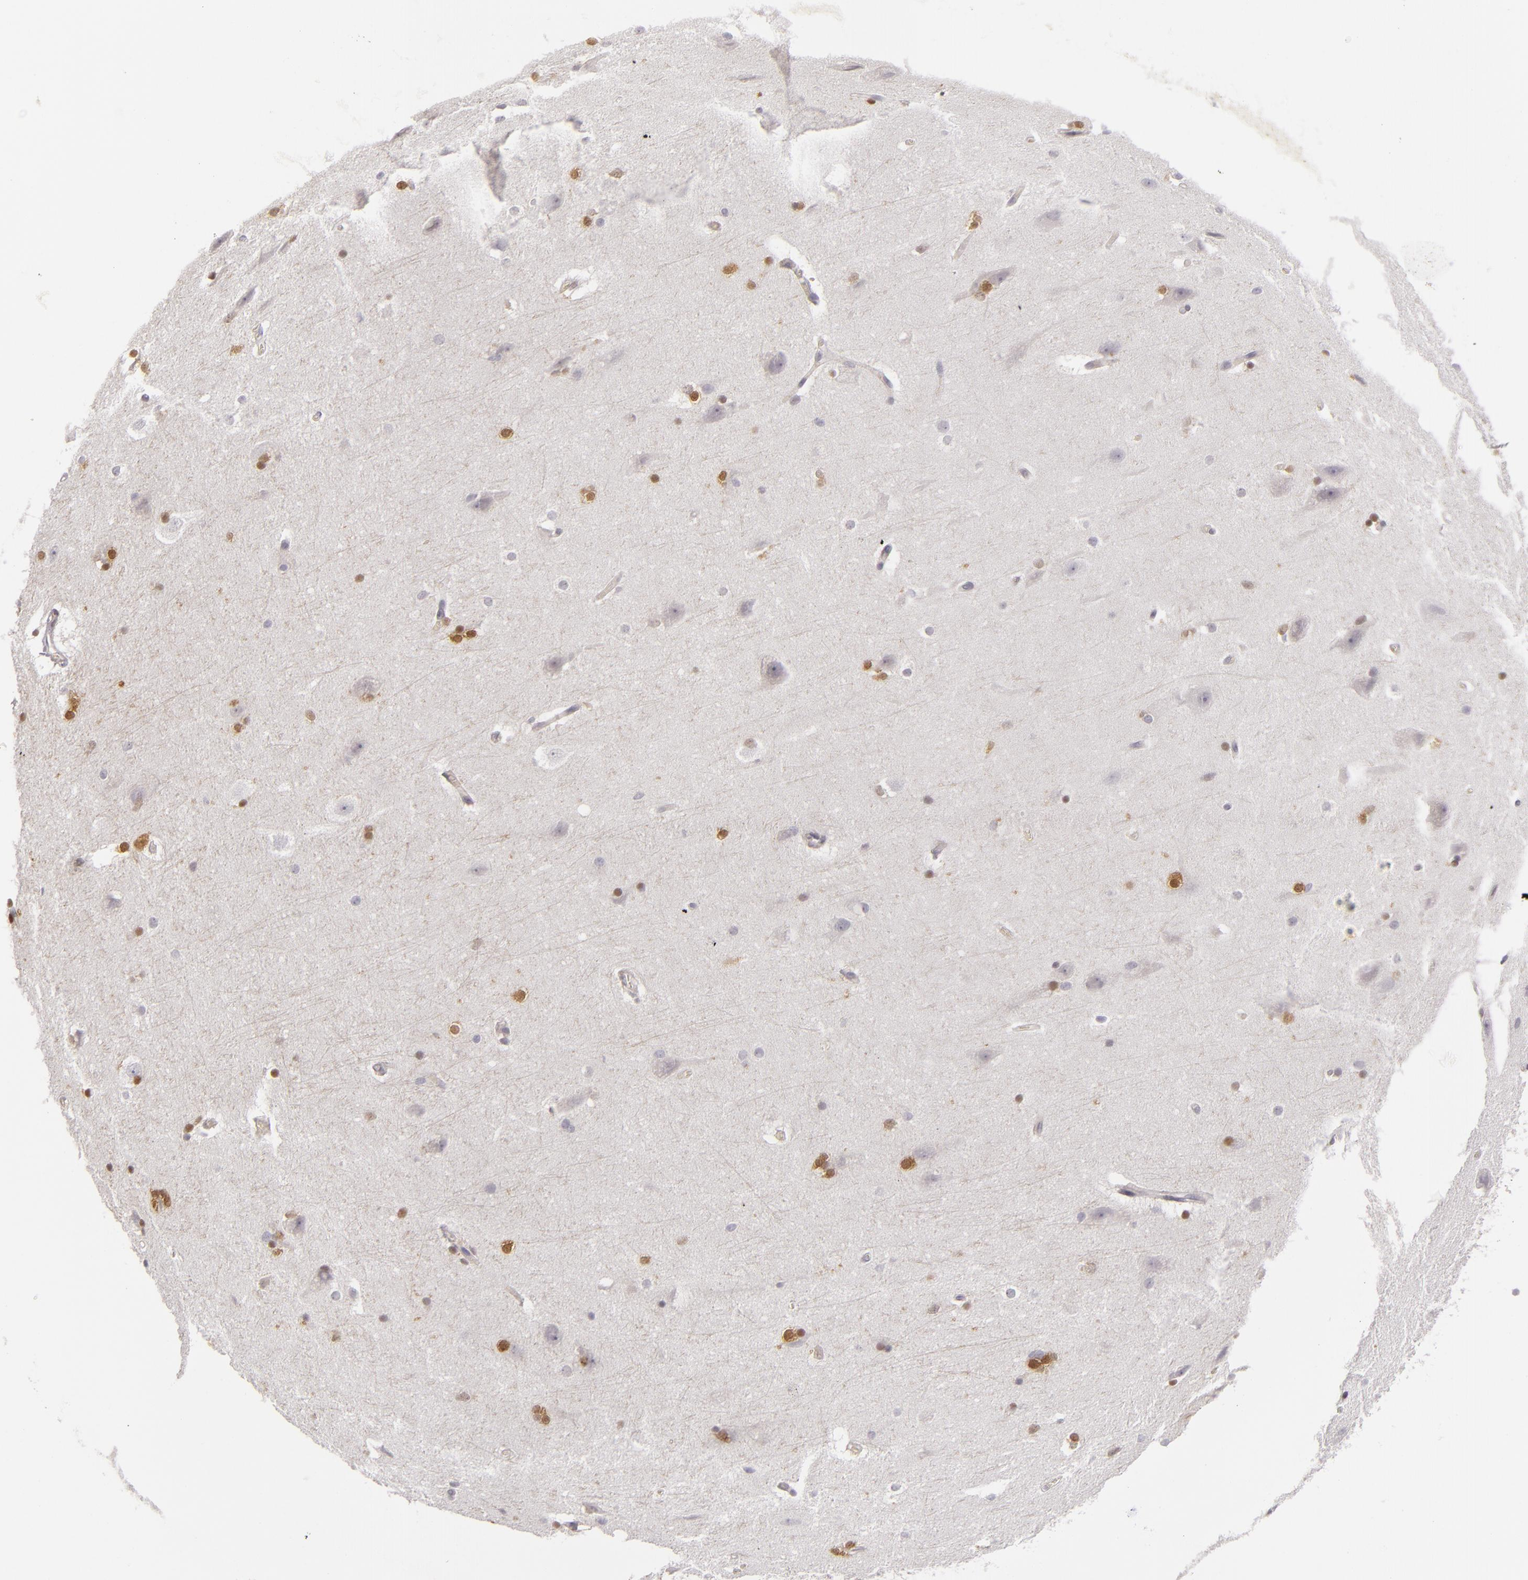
{"staining": {"intensity": "negative", "quantity": "none", "location": "none"}, "tissue": "cerebral cortex", "cell_type": "Endothelial cells", "image_type": "normal", "snomed": [{"axis": "morphology", "description": "Normal tissue, NOS"}, {"axis": "topography", "description": "Cerebral cortex"}, {"axis": "topography", "description": "Hippocampus"}], "caption": "This is an immunohistochemistry (IHC) photomicrograph of benign human cerebral cortex. There is no staining in endothelial cells.", "gene": "EFS", "patient": {"sex": "female", "age": 19}}